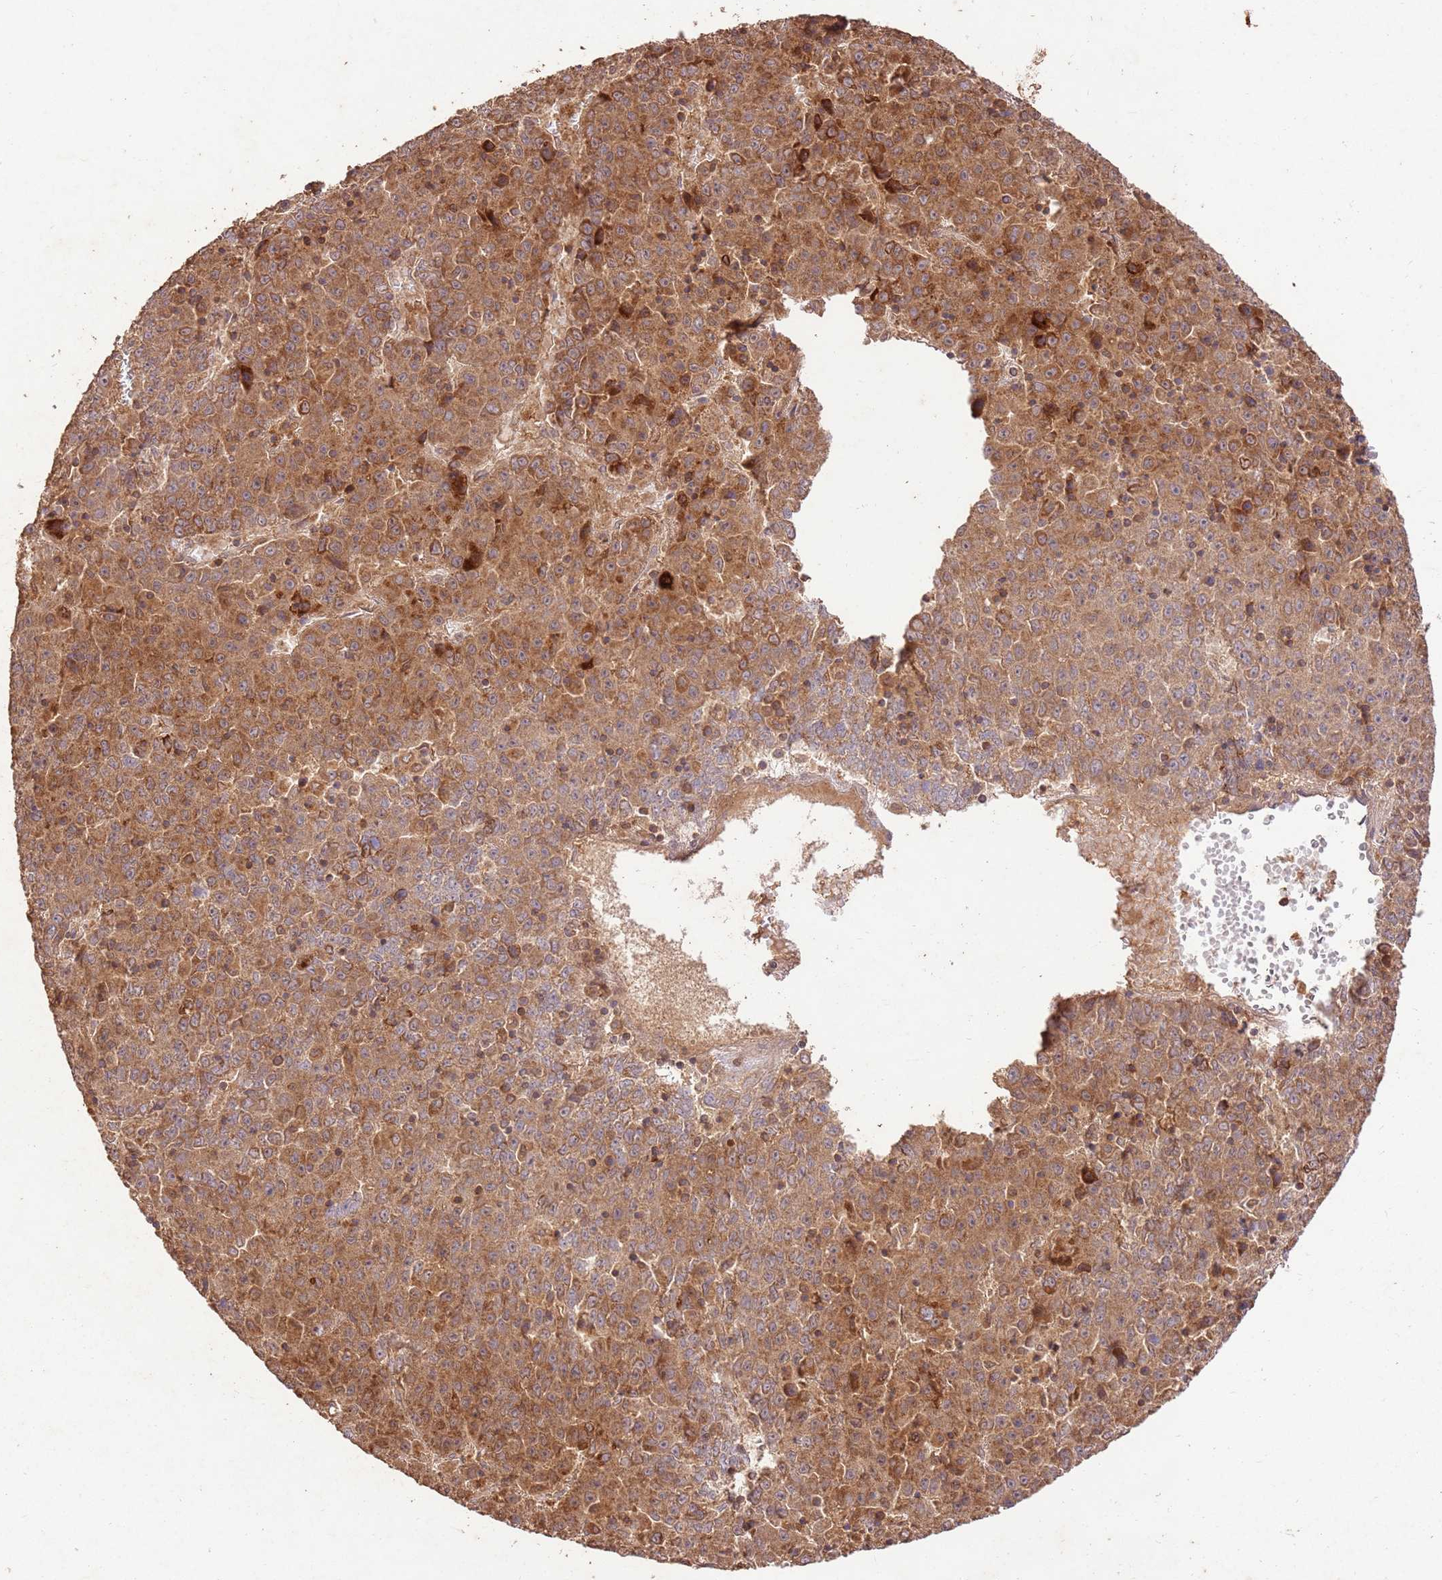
{"staining": {"intensity": "strong", "quantity": ">75%", "location": "cytoplasmic/membranous"}, "tissue": "liver cancer", "cell_type": "Tumor cells", "image_type": "cancer", "snomed": [{"axis": "morphology", "description": "Carcinoma, Hepatocellular, NOS"}, {"axis": "topography", "description": "Liver"}], "caption": "DAB immunohistochemical staining of human hepatocellular carcinoma (liver) demonstrates strong cytoplasmic/membranous protein staining in approximately >75% of tumor cells.", "gene": "LRRC28", "patient": {"sex": "female", "age": 53}}